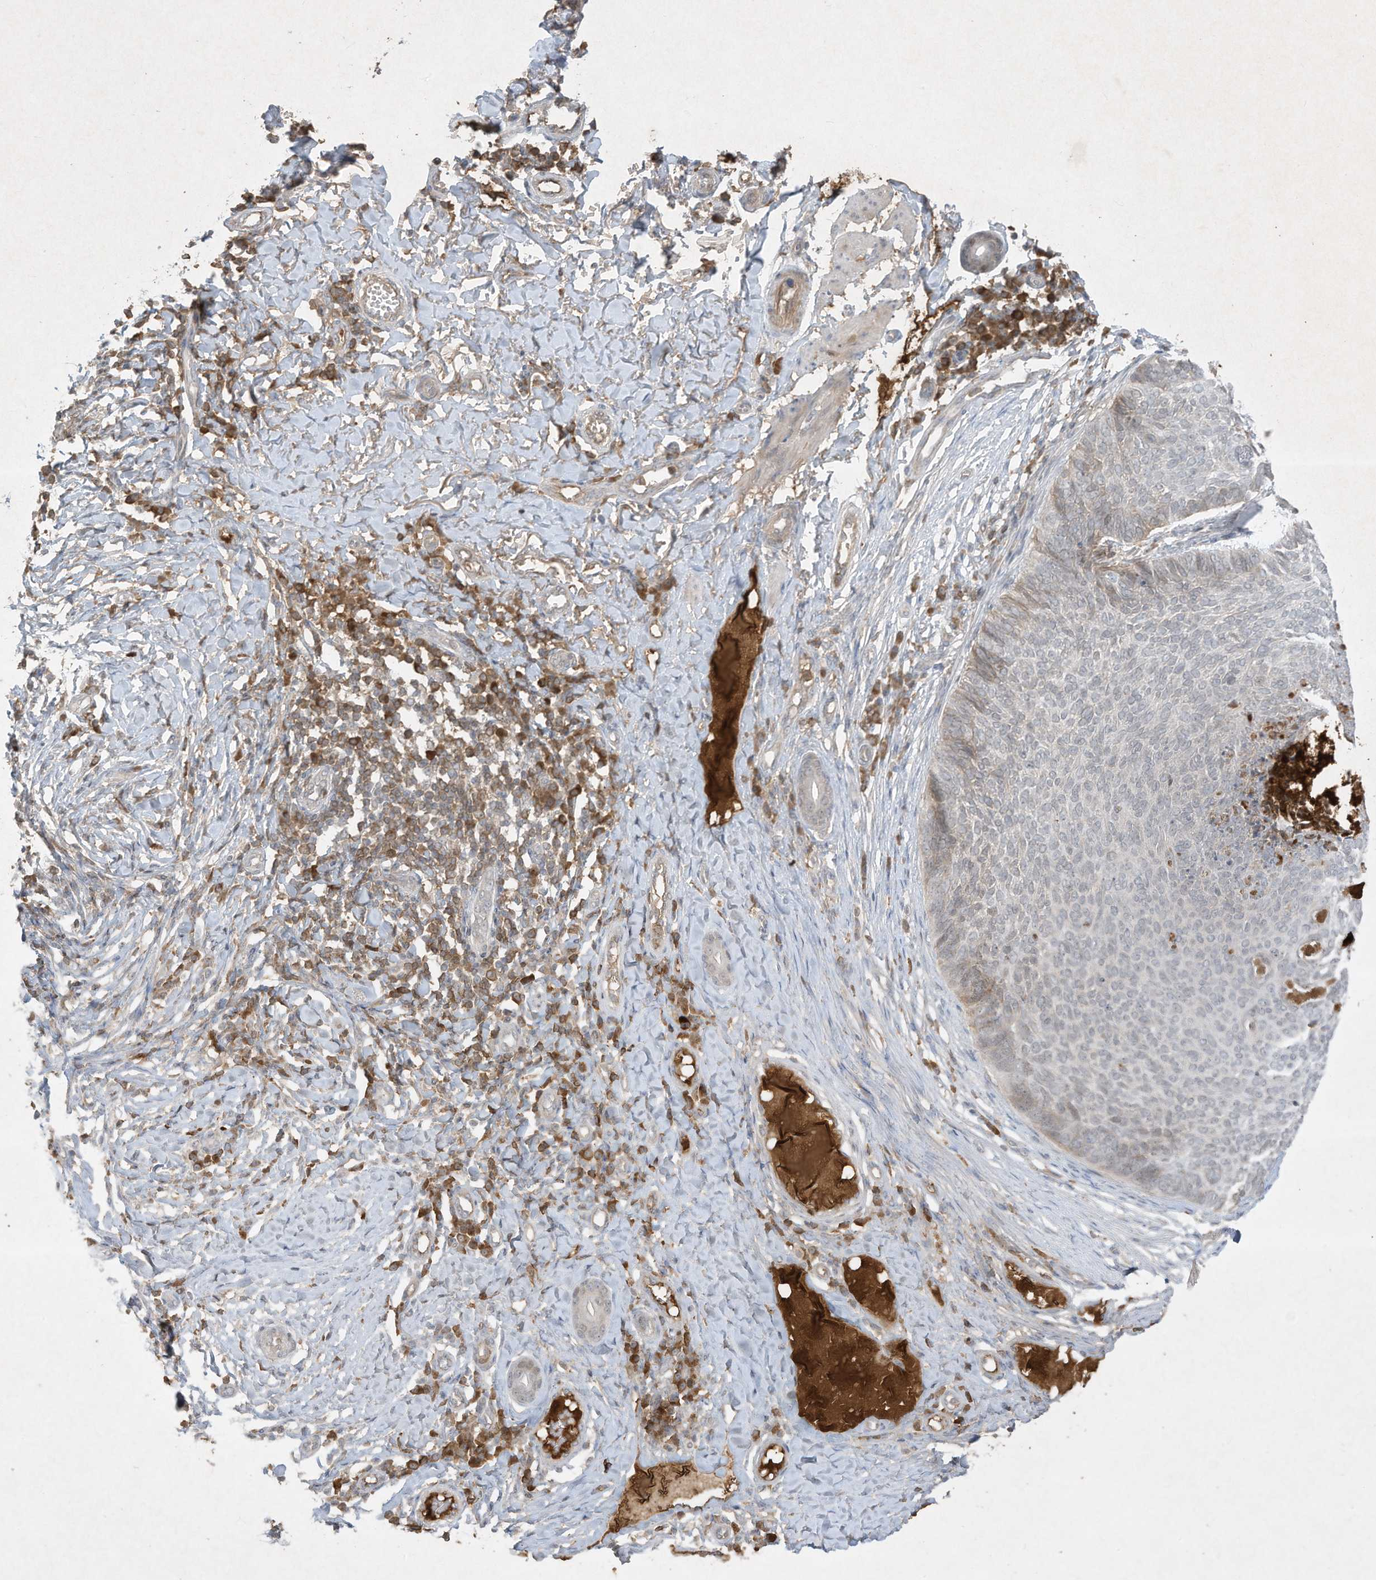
{"staining": {"intensity": "weak", "quantity": "<25%", "location": "cytoplasmic/membranous"}, "tissue": "skin cancer", "cell_type": "Tumor cells", "image_type": "cancer", "snomed": [{"axis": "morphology", "description": "Normal tissue, NOS"}, {"axis": "morphology", "description": "Basal cell carcinoma"}, {"axis": "topography", "description": "Skin"}], "caption": "This is a photomicrograph of immunohistochemistry staining of skin basal cell carcinoma, which shows no expression in tumor cells. The staining is performed using DAB (3,3'-diaminobenzidine) brown chromogen with nuclei counter-stained in using hematoxylin.", "gene": "FETUB", "patient": {"sex": "male", "age": 50}}